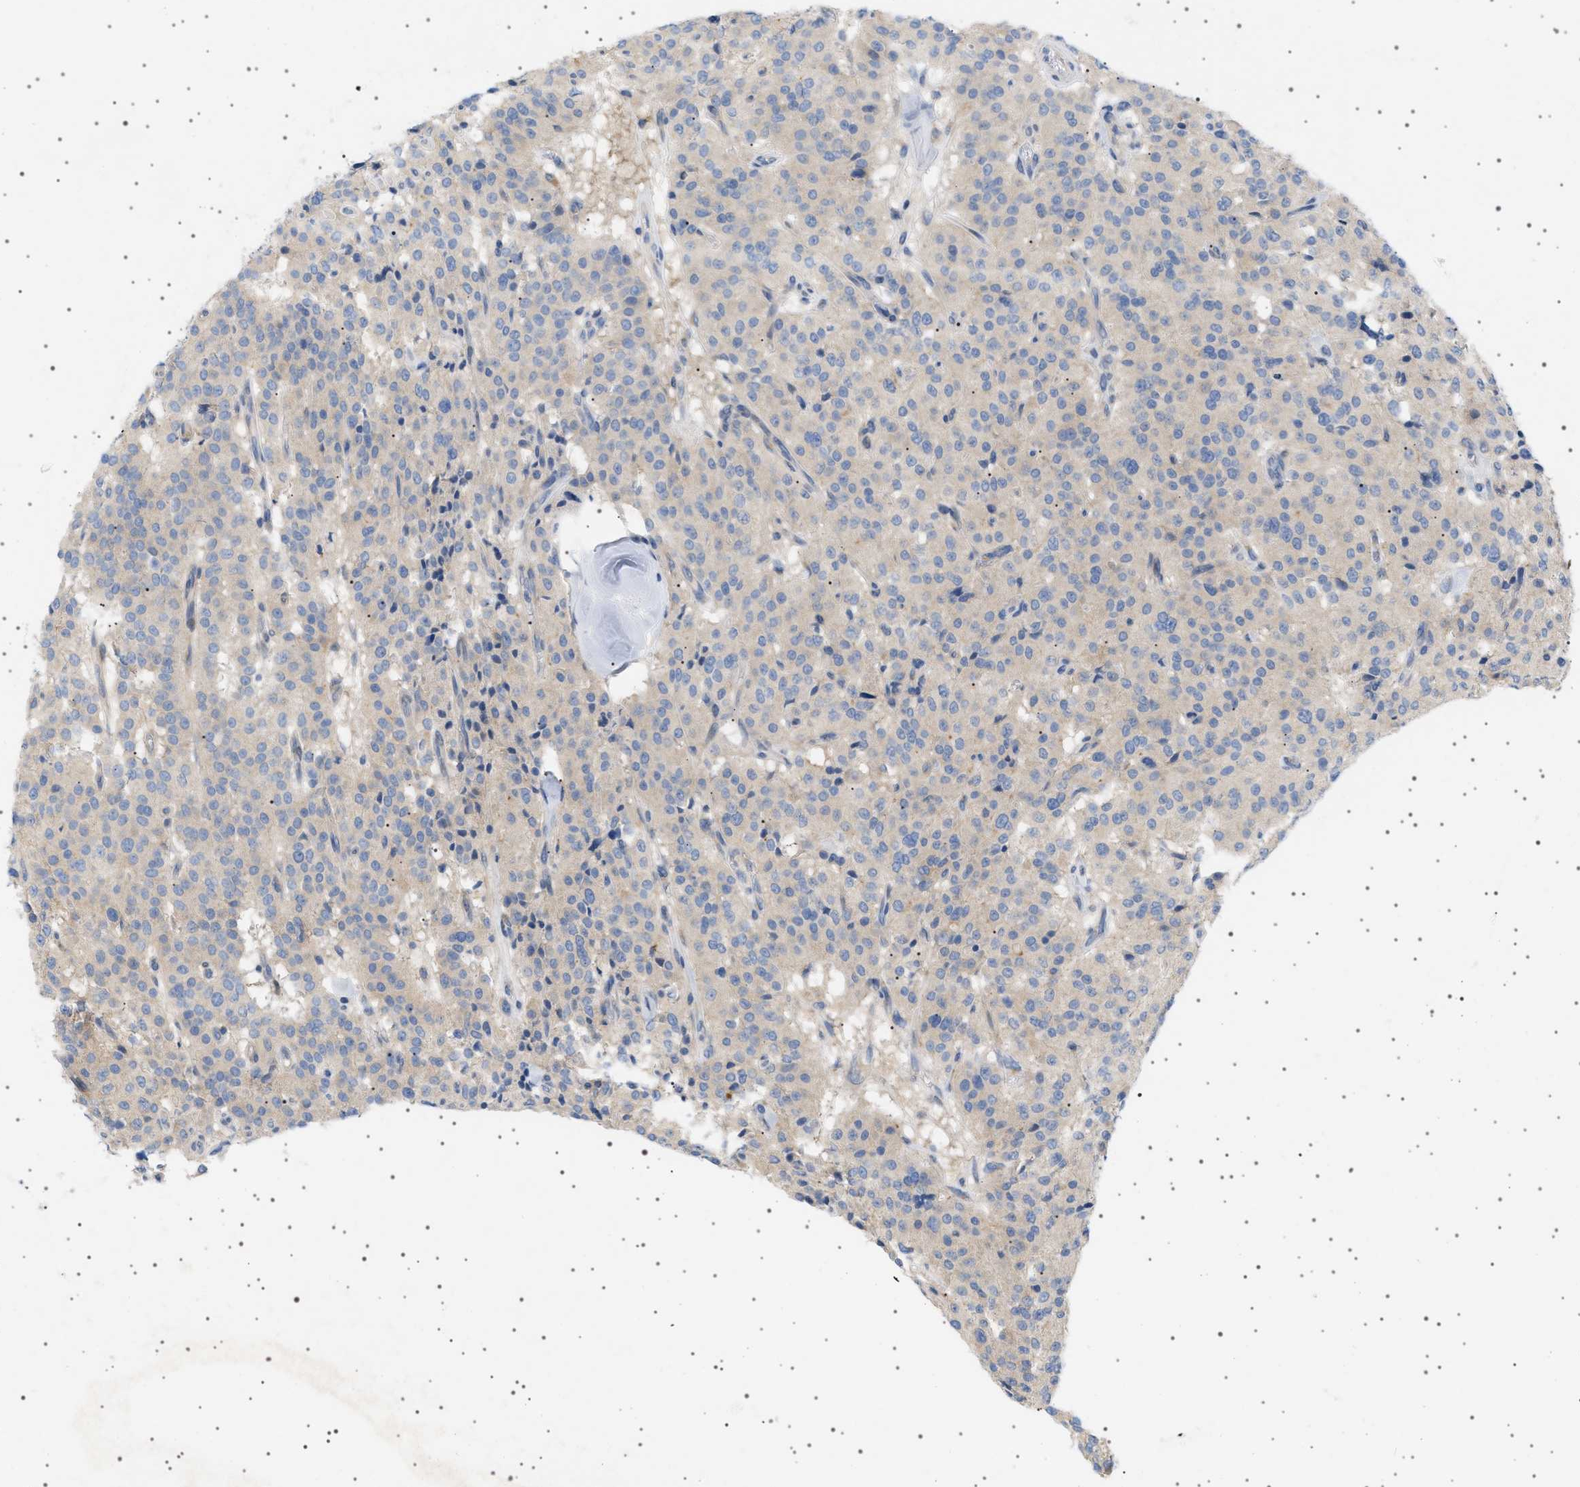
{"staining": {"intensity": "weak", "quantity": ">75%", "location": "cytoplasmic/membranous"}, "tissue": "carcinoid", "cell_type": "Tumor cells", "image_type": "cancer", "snomed": [{"axis": "morphology", "description": "Carcinoid, malignant, NOS"}, {"axis": "topography", "description": "Lung"}], "caption": "Protein staining of carcinoid (malignant) tissue demonstrates weak cytoplasmic/membranous staining in approximately >75% of tumor cells. (DAB IHC with brightfield microscopy, high magnification).", "gene": "ADCY10", "patient": {"sex": "male", "age": 30}}